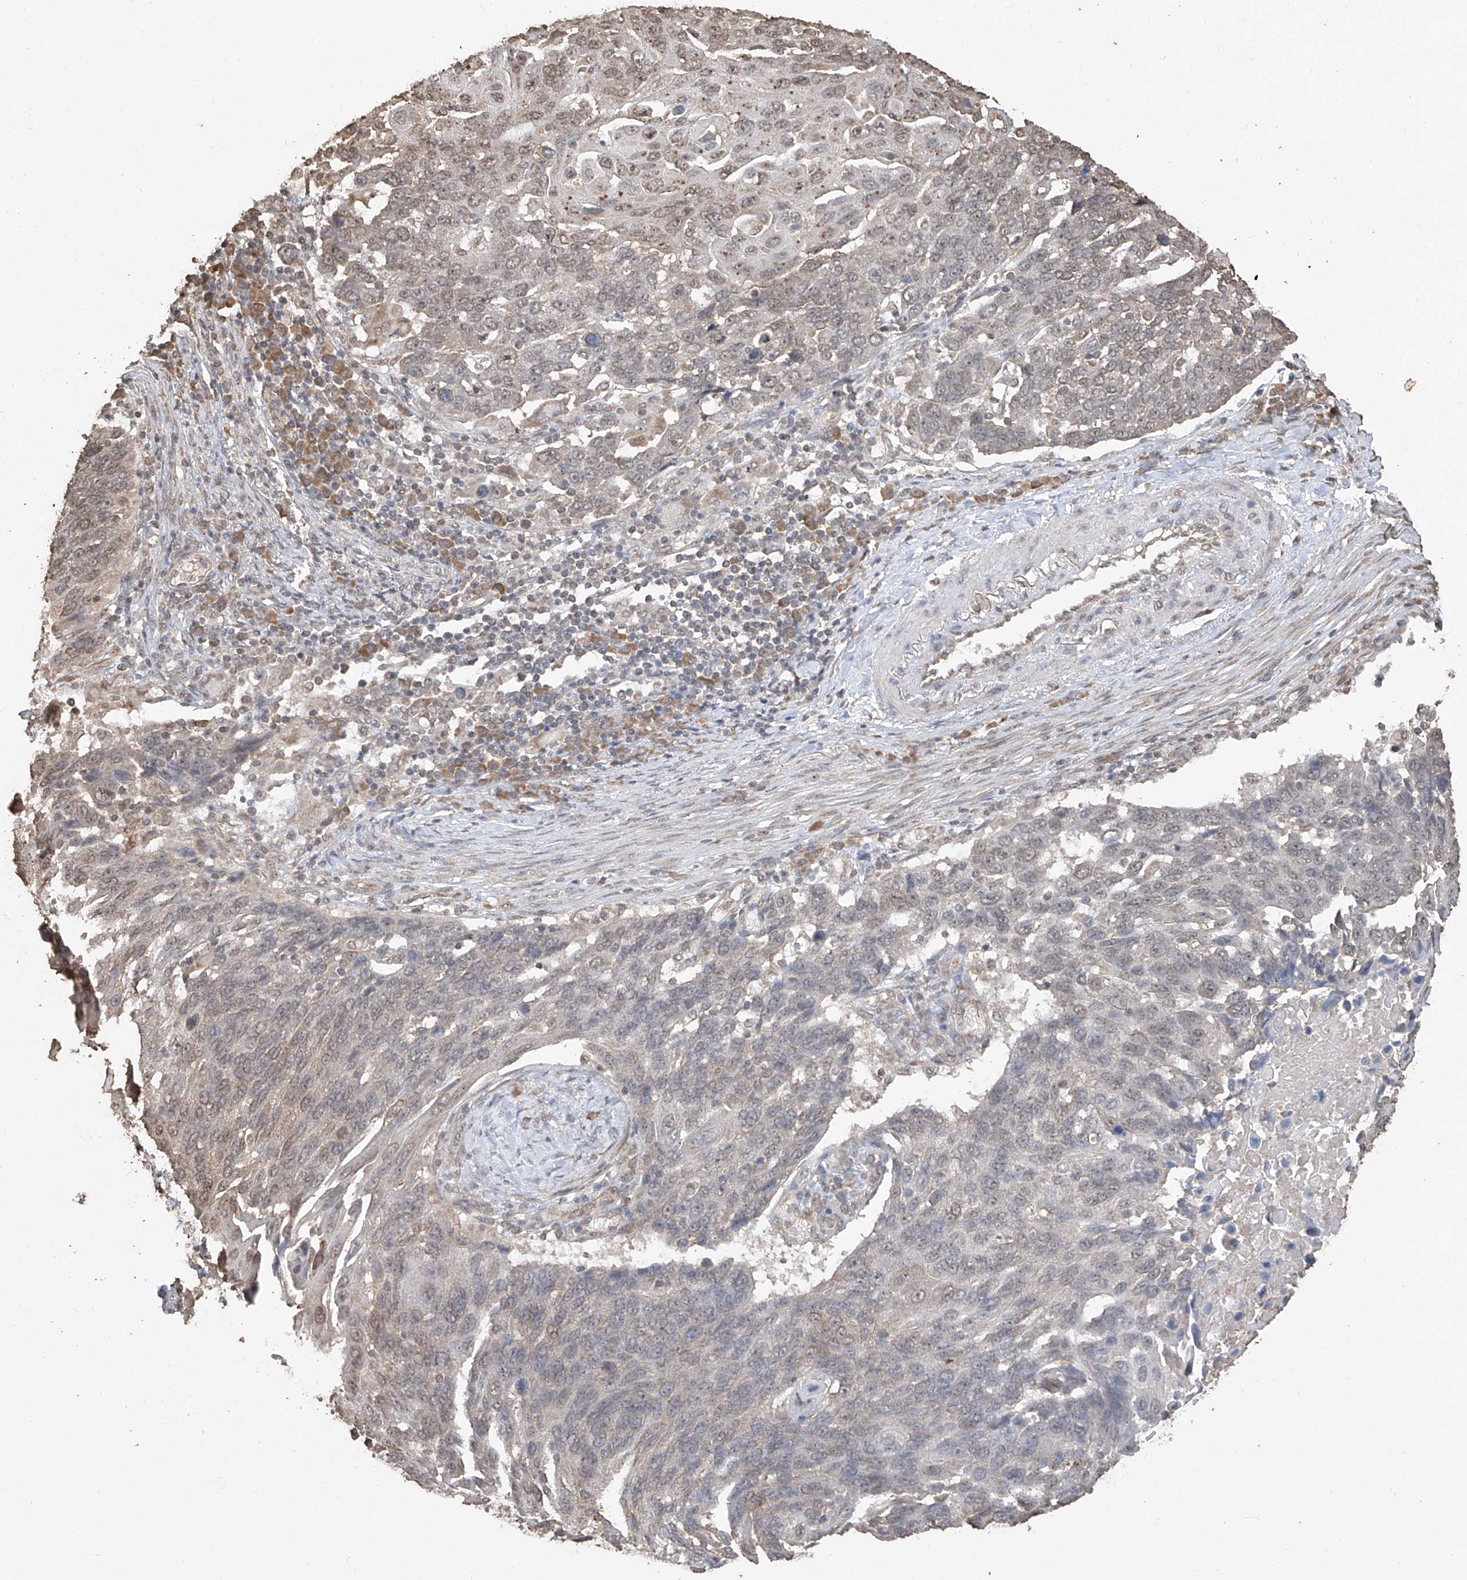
{"staining": {"intensity": "weak", "quantity": "25%-75%", "location": "nuclear"}, "tissue": "lung cancer", "cell_type": "Tumor cells", "image_type": "cancer", "snomed": [{"axis": "morphology", "description": "Squamous cell carcinoma, NOS"}, {"axis": "topography", "description": "Lung"}], "caption": "Weak nuclear protein positivity is appreciated in approximately 25%-75% of tumor cells in lung squamous cell carcinoma. Immunohistochemistry (ihc) stains the protein of interest in brown and the nuclei are stained blue.", "gene": "ELOVL1", "patient": {"sex": "male", "age": 66}}